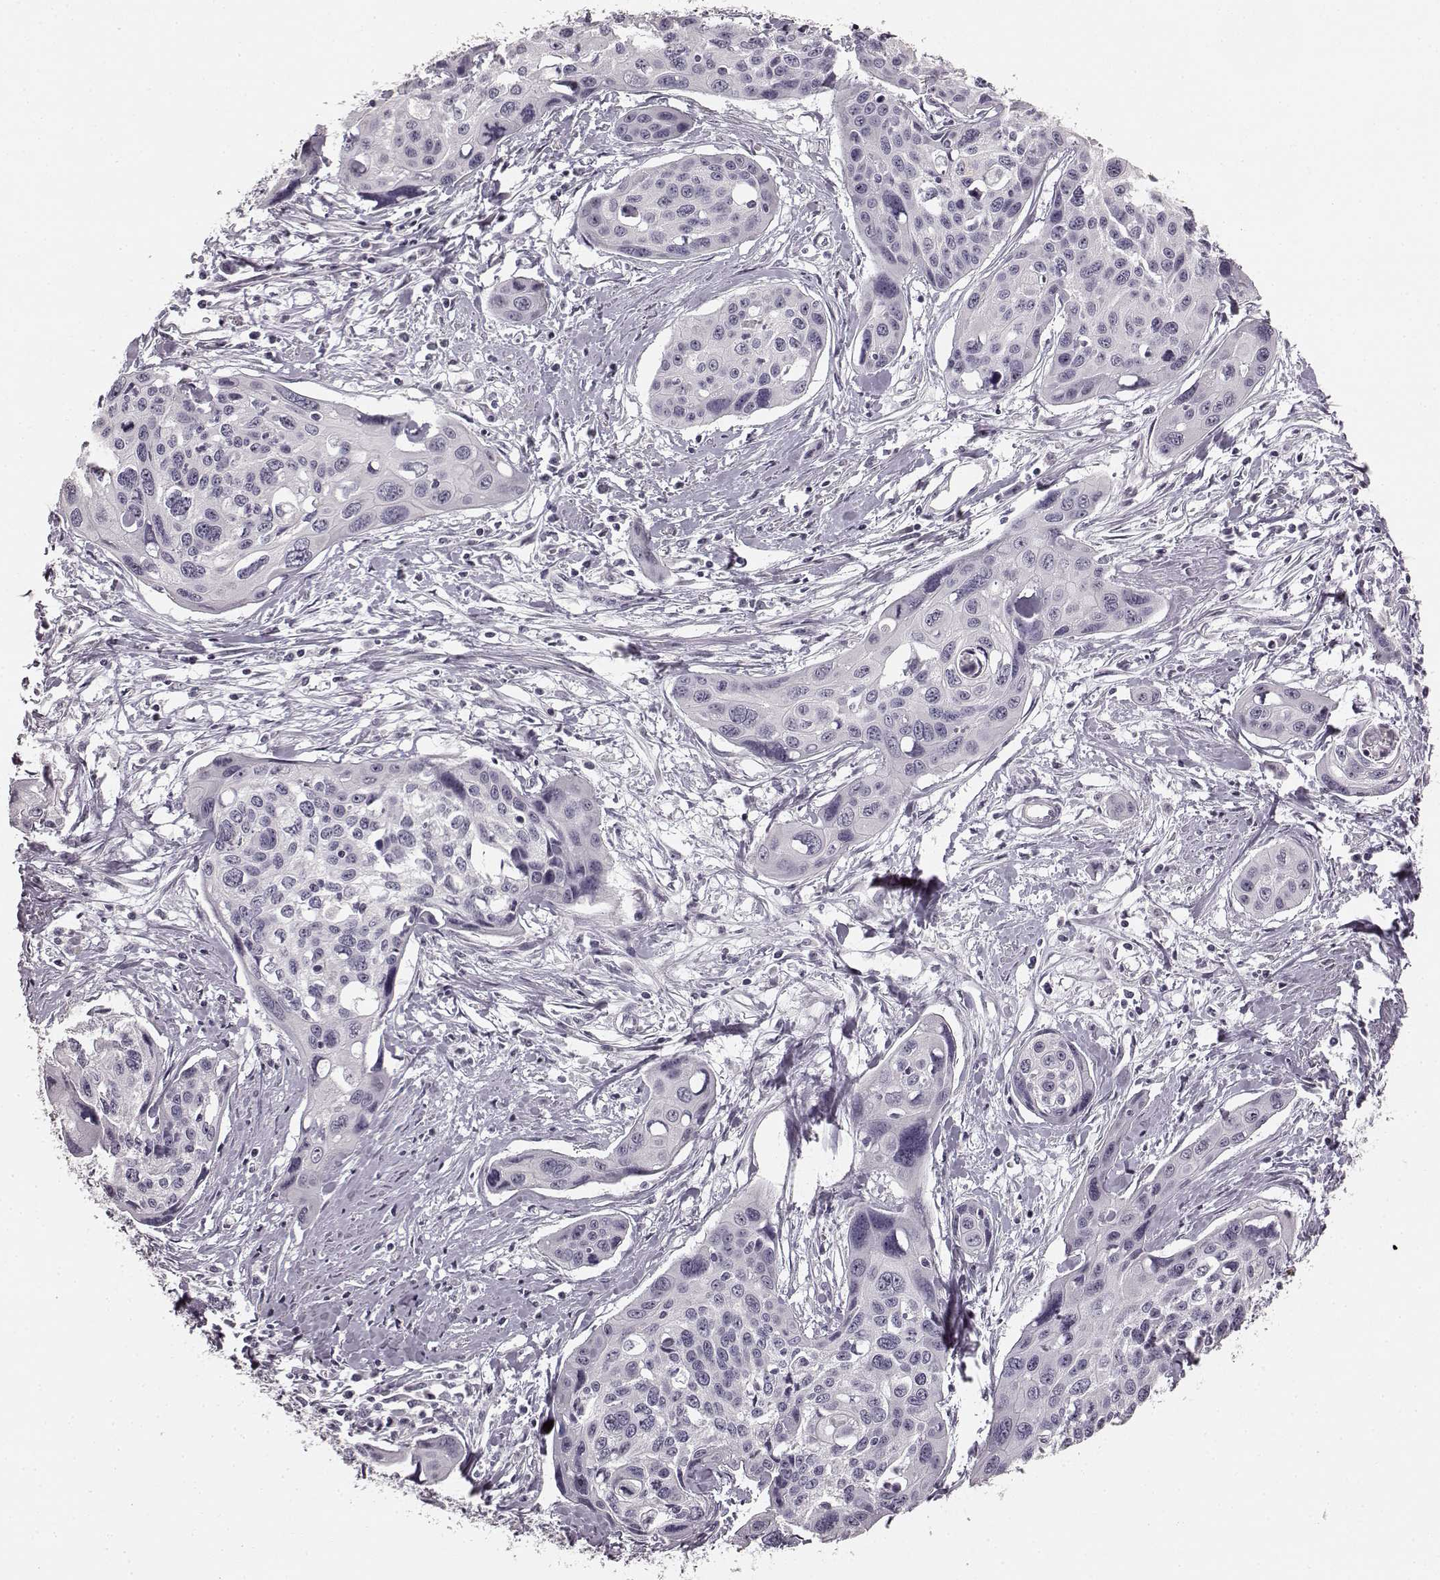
{"staining": {"intensity": "negative", "quantity": "none", "location": "none"}, "tissue": "cervical cancer", "cell_type": "Tumor cells", "image_type": "cancer", "snomed": [{"axis": "morphology", "description": "Squamous cell carcinoma, NOS"}, {"axis": "topography", "description": "Cervix"}], "caption": "Tumor cells show no significant protein expression in cervical squamous cell carcinoma.", "gene": "RIT2", "patient": {"sex": "female", "age": 31}}